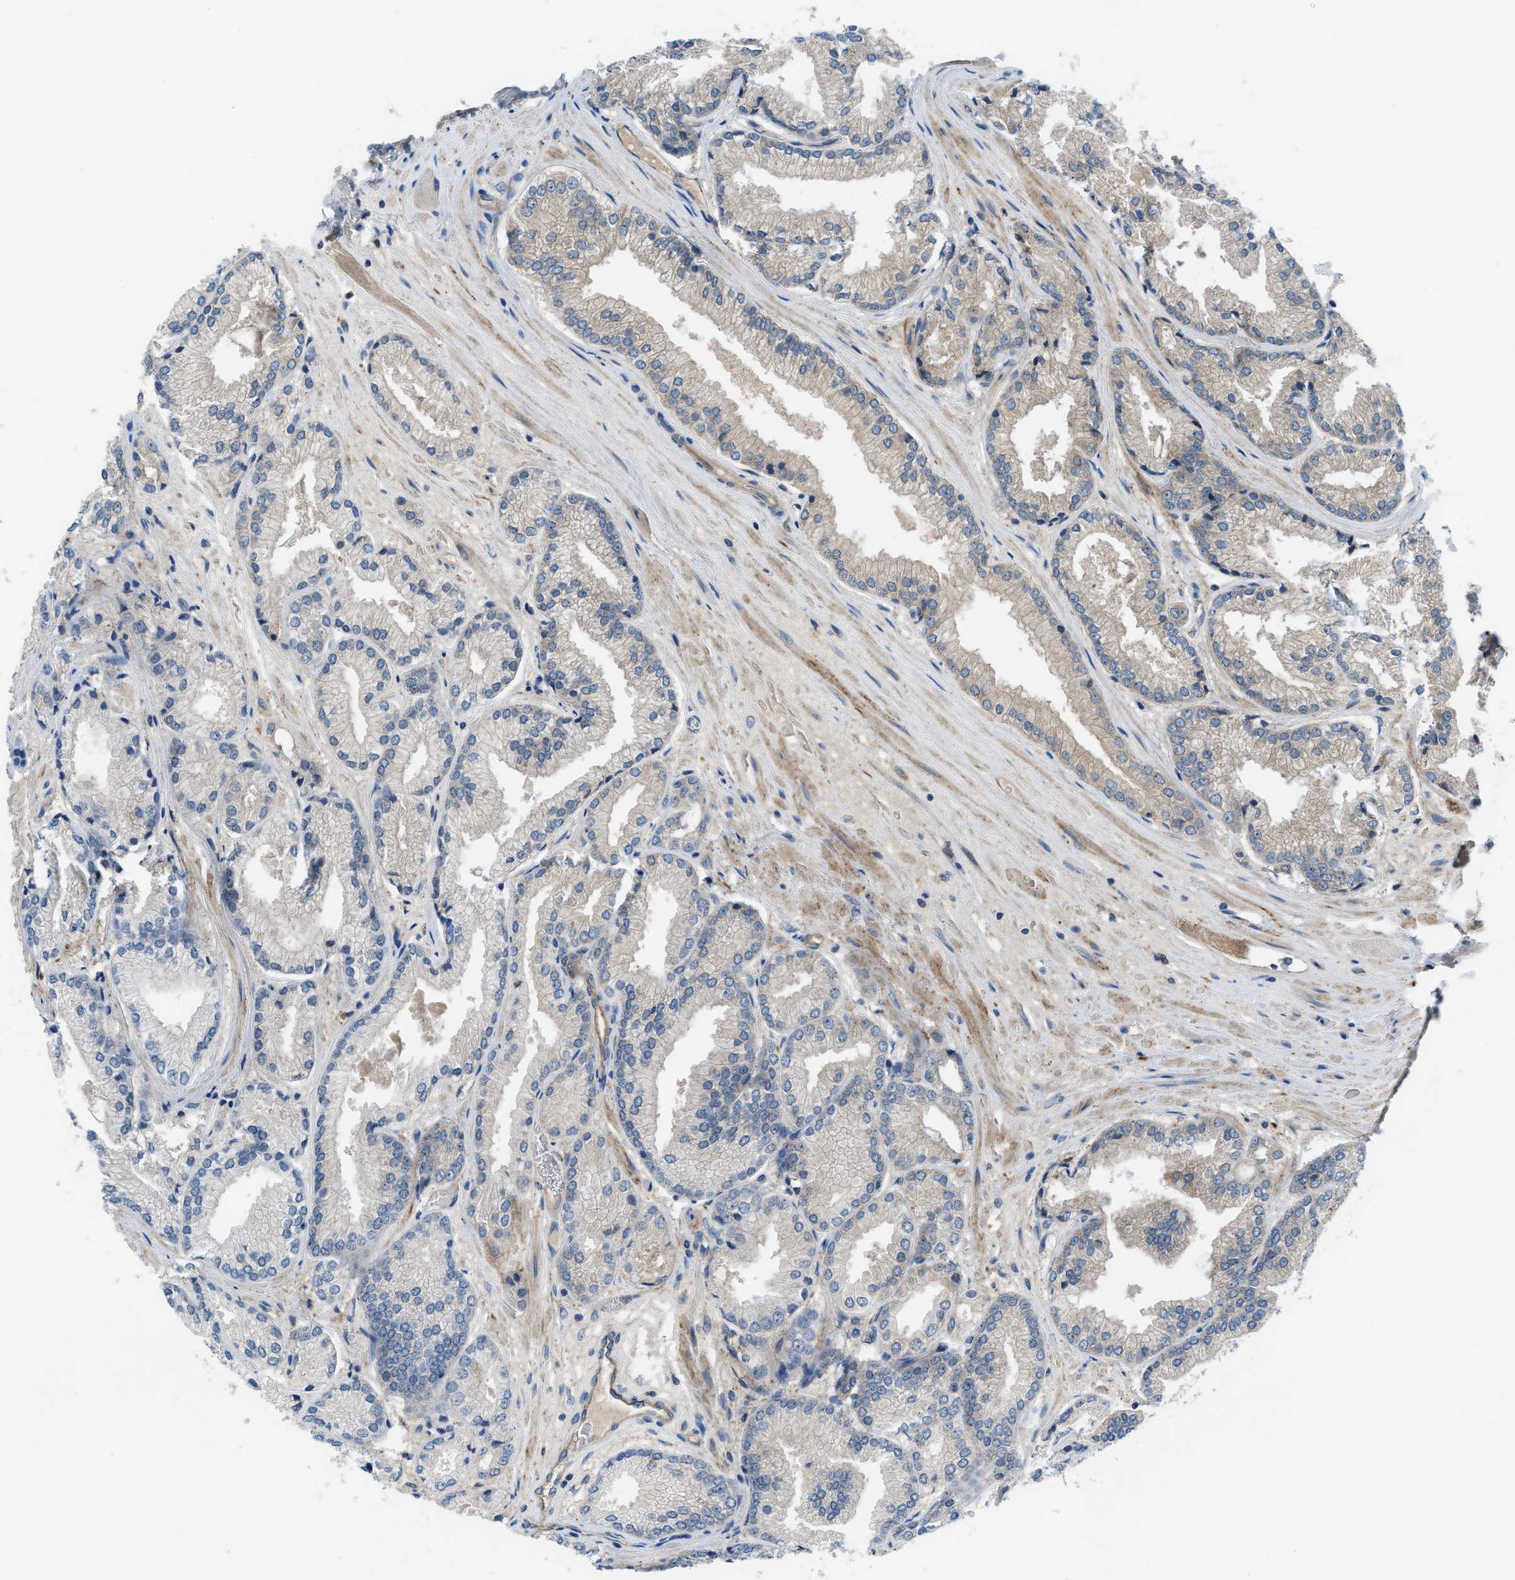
{"staining": {"intensity": "weak", "quantity": "<25%", "location": "cytoplasmic/membranous"}, "tissue": "prostate cancer", "cell_type": "Tumor cells", "image_type": "cancer", "snomed": [{"axis": "morphology", "description": "Adenocarcinoma, High grade"}, {"axis": "topography", "description": "Prostate"}], "caption": "IHC photomicrograph of human adenocarcinoma (high-grade) (prostate) stained for a protein (brown), which shows no expression in tumor cells. (Immunohistochemistry, brightfield microscopy, high magnification).", "gene": "BAZ2B", "patient": {"sex": "male", "age": 59}}